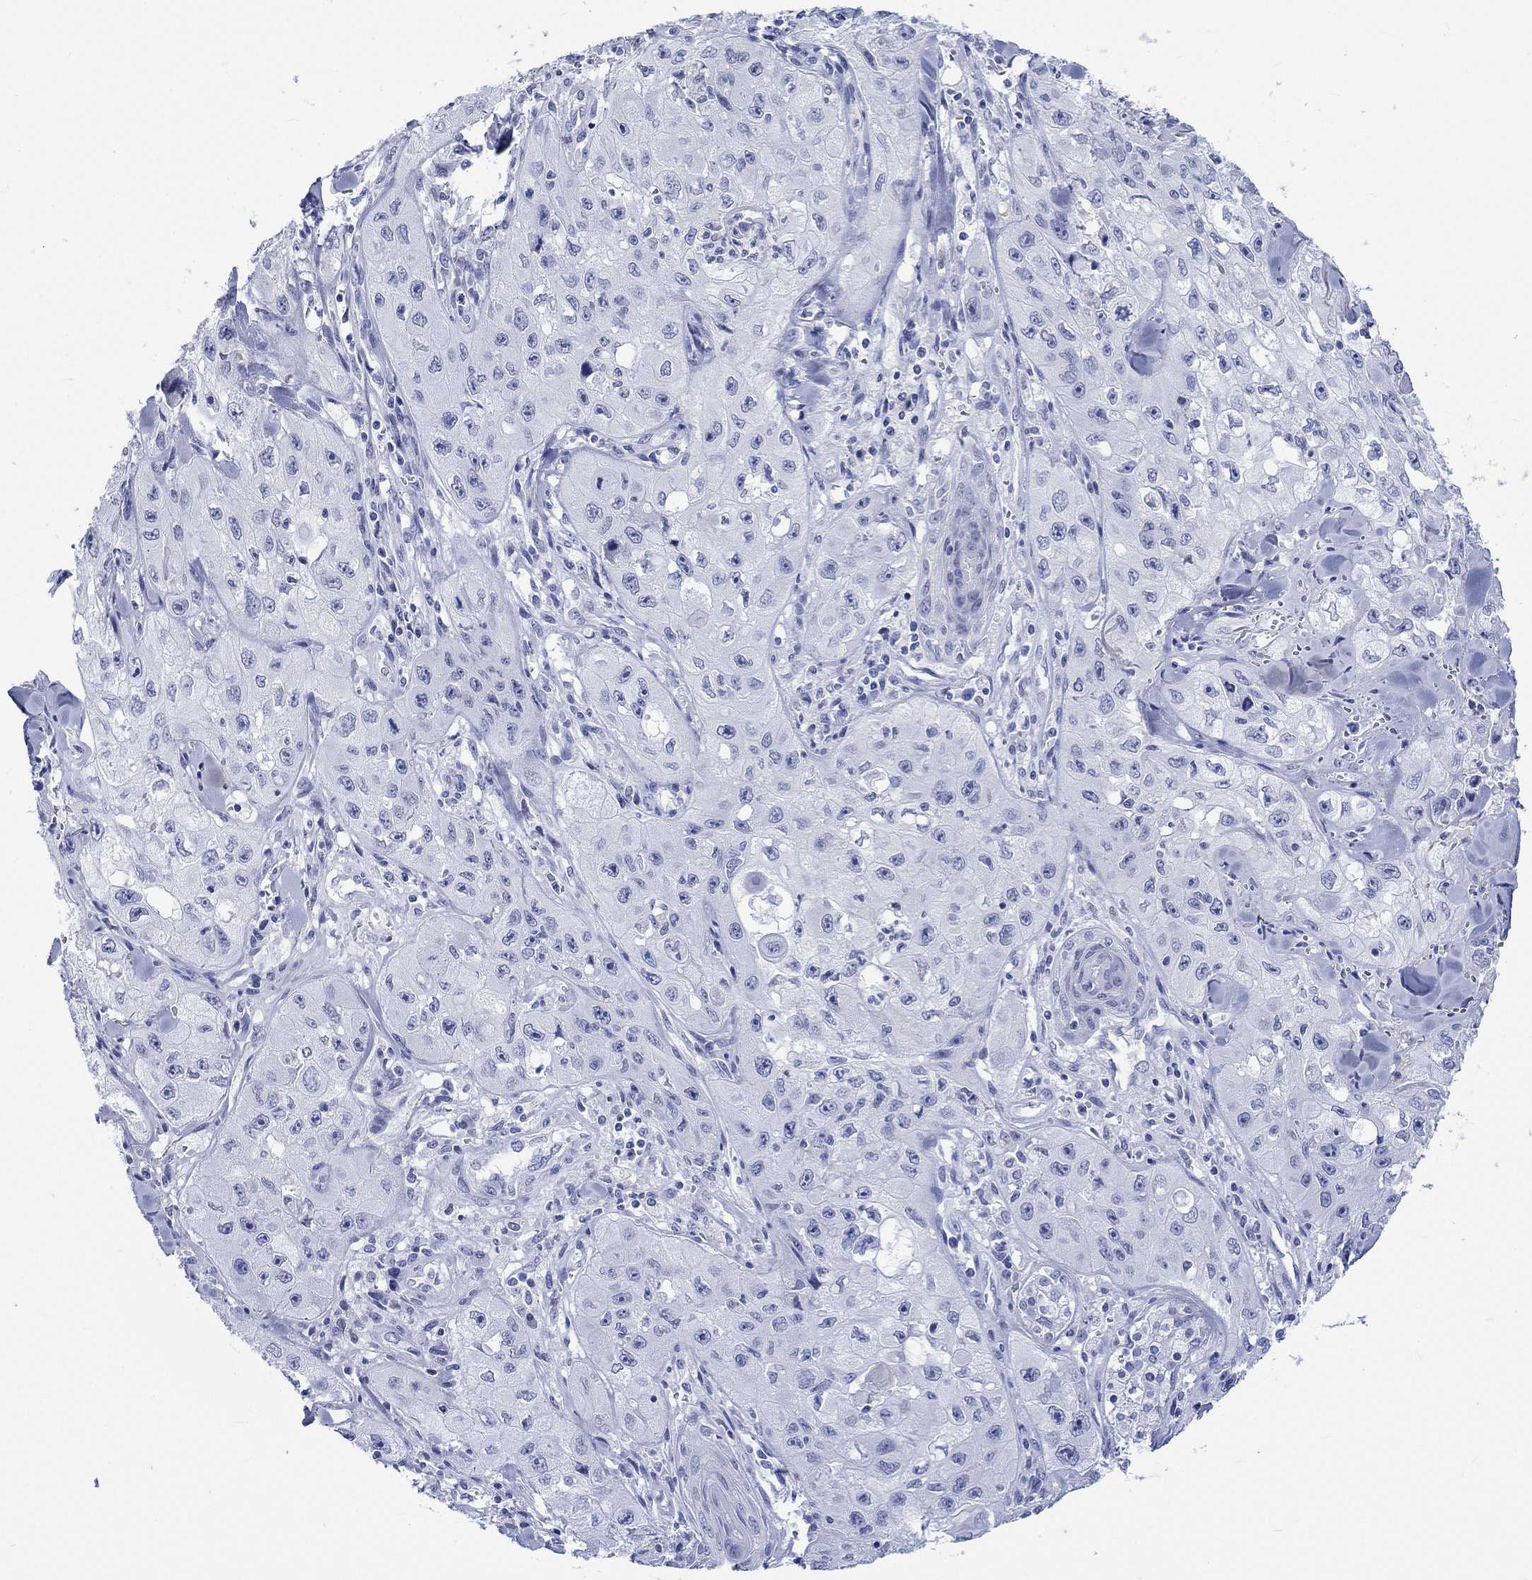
{"staining": {"intensity": "negative", "quantity": "none", "location": "none"}, "tissue": "skin cancer", "cell_type": "Tumor cells", "image_type": "cancer", "snomed": [{"axis": "morphology", "description": "Squamous cell carcinoma, NOS"}, {"axis": "topography", "description": "Skin"}, {"axis": "topography", "description": "Subcutis"}], "caption": "Protein analysis of skin cancer shows no significant positivity in tumor cells.", "gene": "KRT76", "patient": {"sex": "male", "age": 73}}